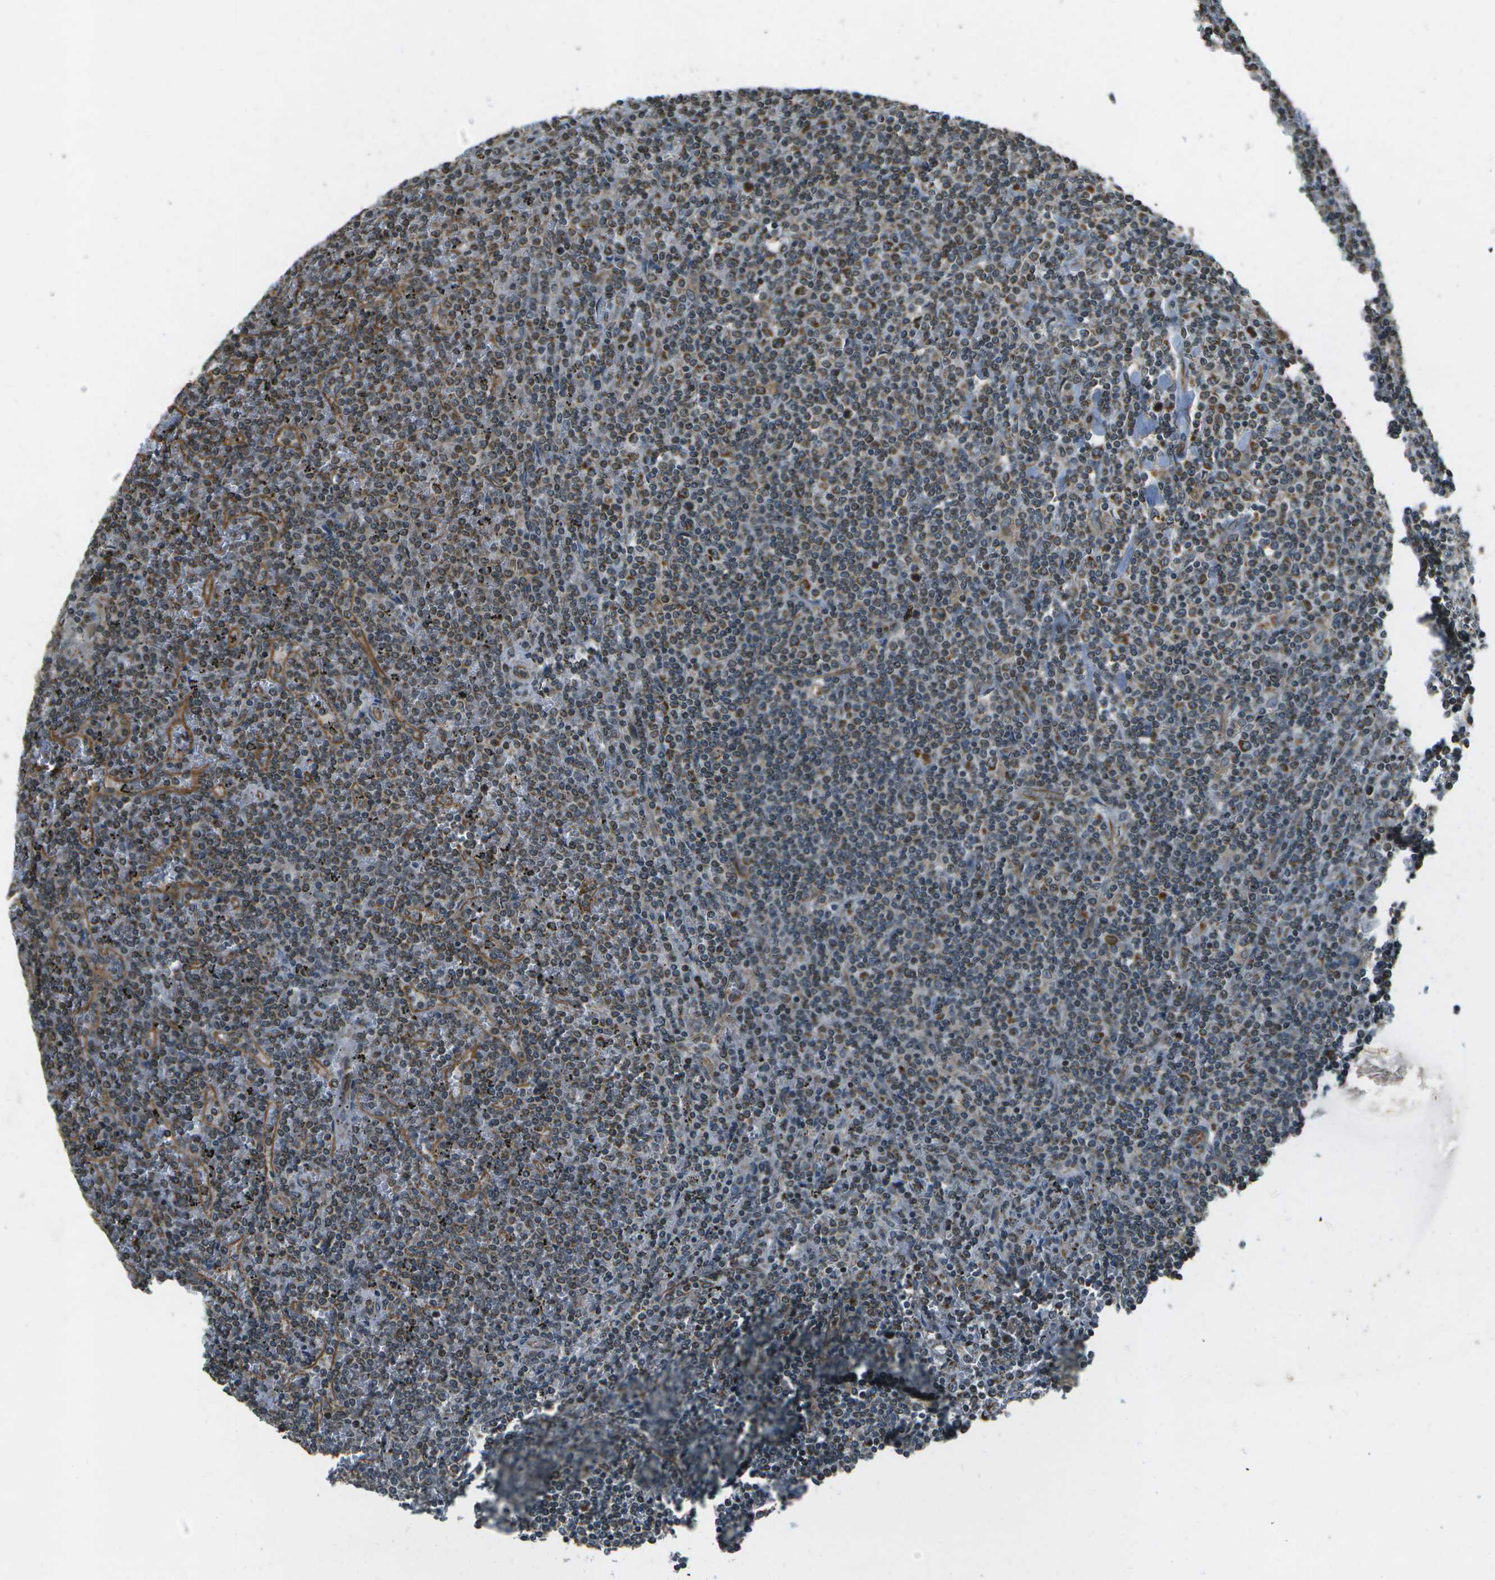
{"staining": {"intensity": "moderate", "quantity": "25%-75%", "location": "cytoplasmic/membranous,nuclear"}, "tissue": "lymphoma", "cell_type": "Tumor cells", "image_type": "cancer", "snomed": [{"axis": "morphology", "description": "Malignant lymphoma, non-Hodgkin's type, Low grade"}, {"axis": "topography", "description": "Spleen"}], "caption": "DAB immunohistochemical staining of human lymphoma demonstrates moderate cytoplasmic/membranous and nuclear protein positivity in about 25%-75% of tumor cells.", "gene": "EIF2AK1", "patient": {"sex": "female", "age": 19}}